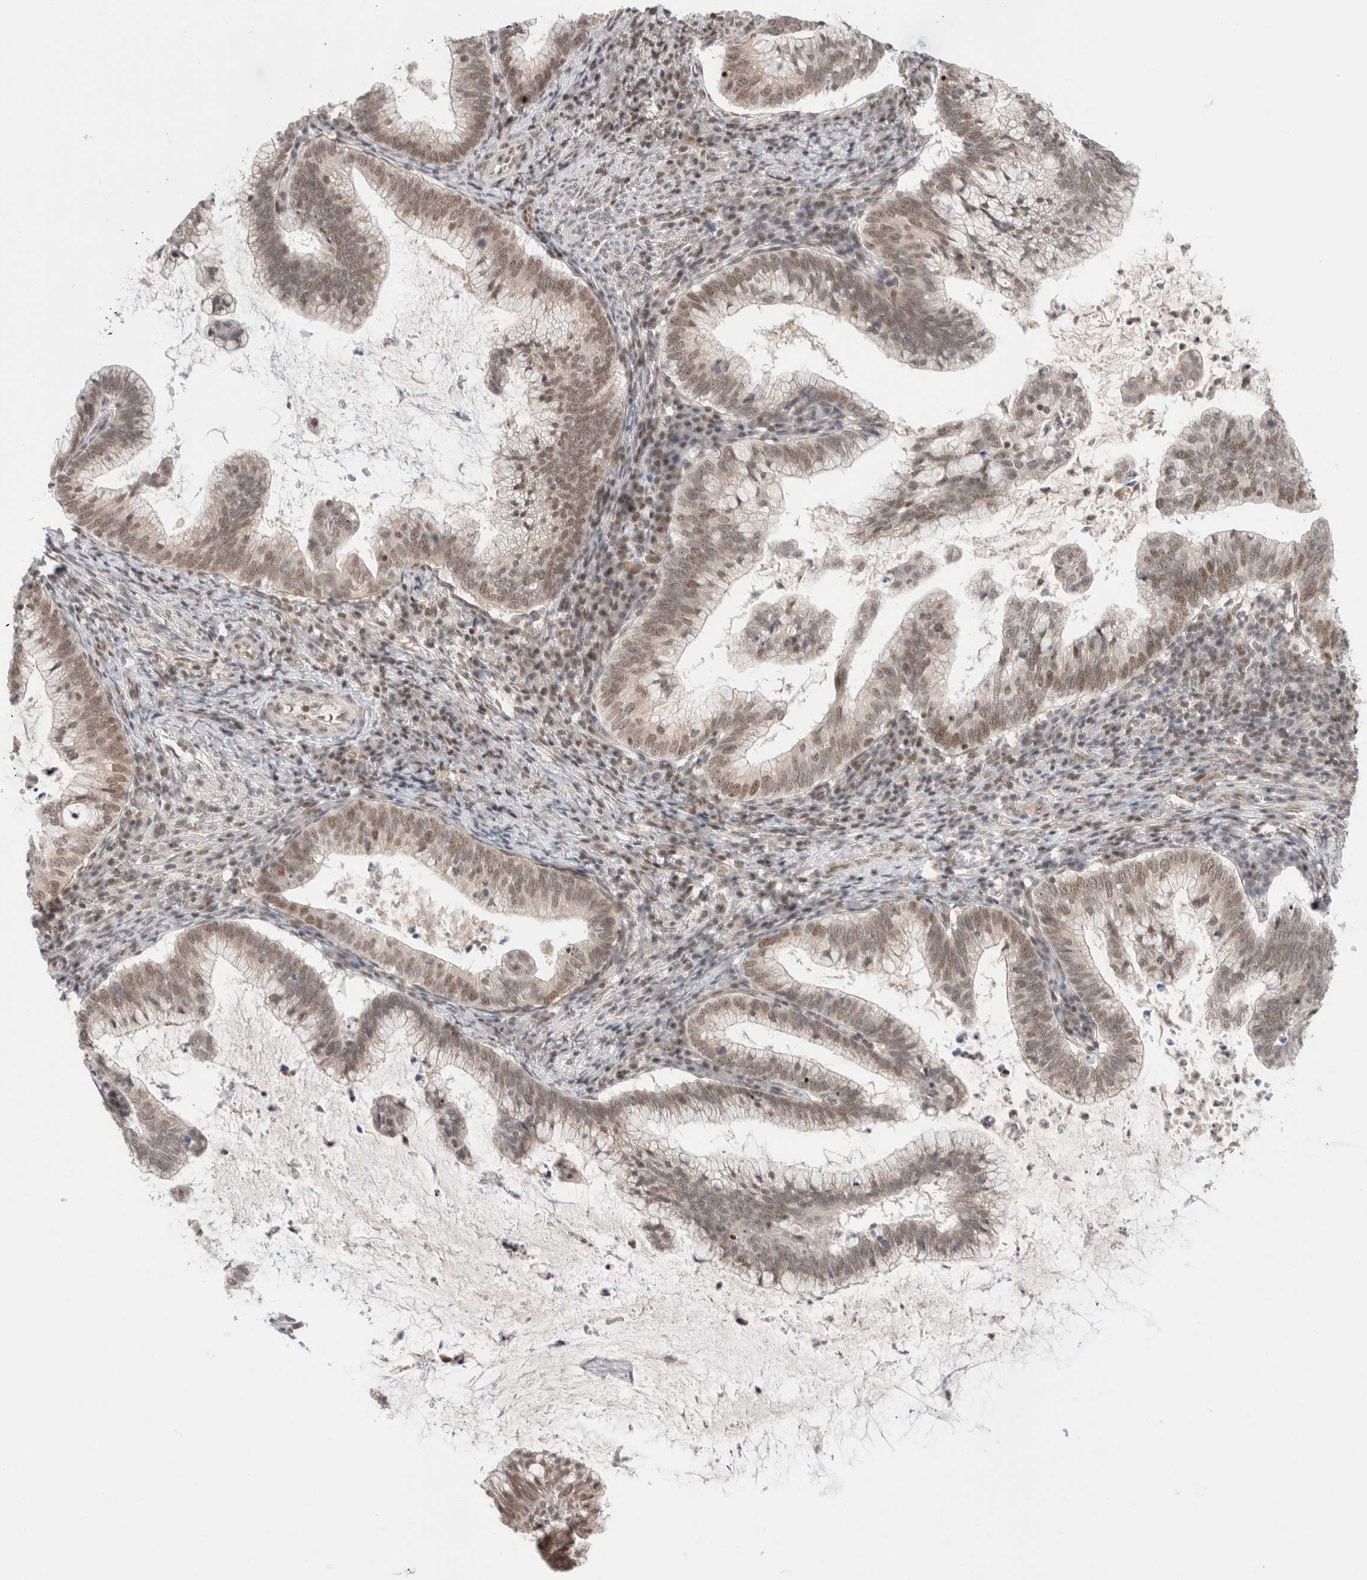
{"staining": {"intensity": "weak", "quantity": ">75%", "location": "nuclear"}, "tissue": "cervical cancer", "cell_type": "Tumor cells", "image_type": "cancer", "snomed": [{"axis": "morphology", "description": "Adenocarcinoma, NOS"}, {"axis": "topography", "description": "Cervix"}], "caption": "Protein expression analysis of cervical cancer reveals weak nuclear positivity in approximately >75% of tumor cells. (IHC, brightfield microscopy, high magnification).", "gene": "GATAD2A", "patient": {"sex": "female", "age": 36}}